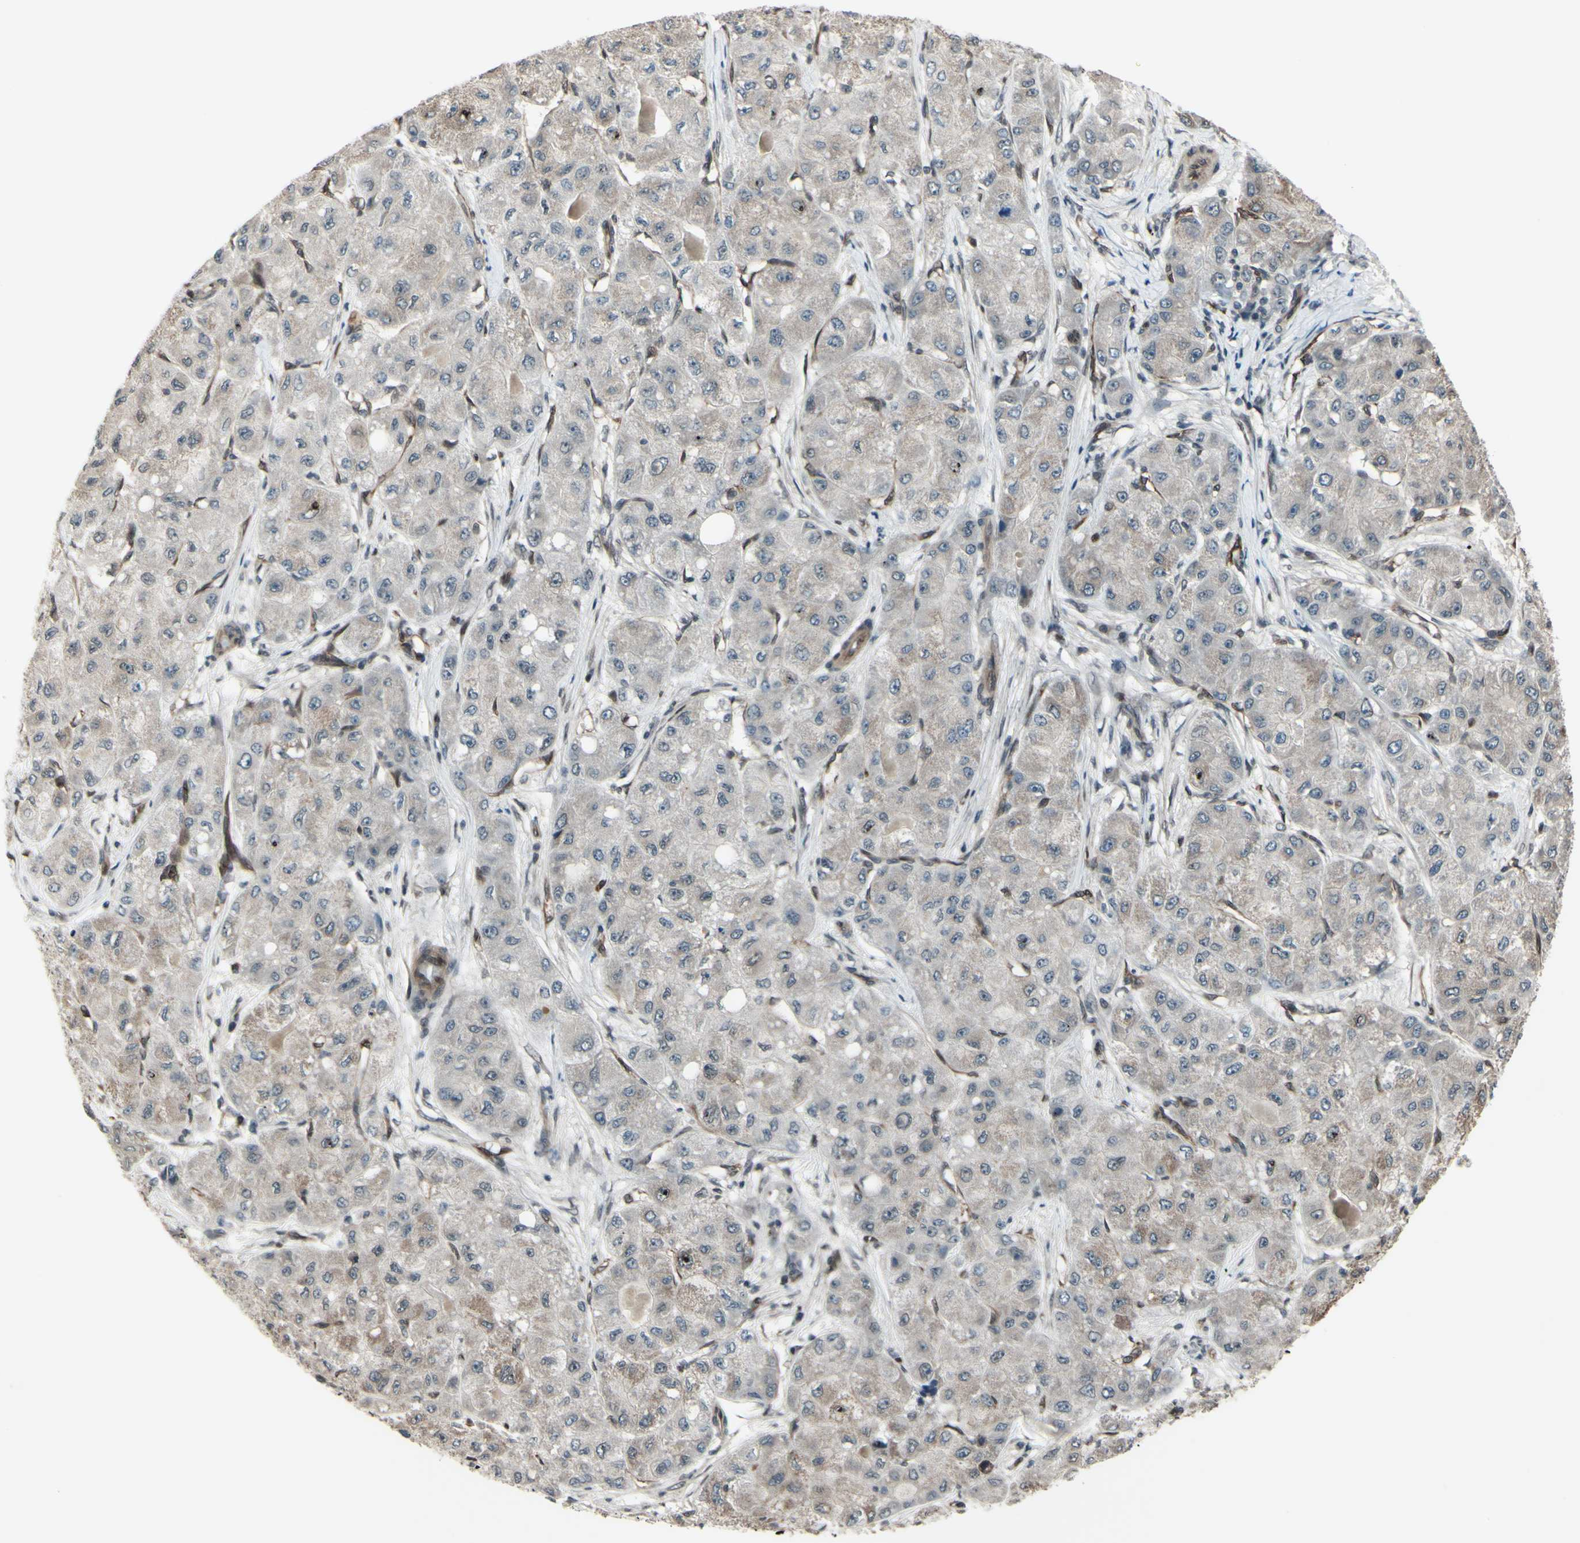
{"staining": {"intensity": "weak", "quantity": "<25%", "location": "cytoplasmic/membranous"}, "tissue": "liver cancer", "cell_type": "Tumor cells", "image_type": "cancer", "snomed": [{"axis": "morphology", "description": "Carcinoma, Hepatocellular, NOS"}, {"axis": "topography", "description": "Liver"}], "caption": "Tumor cells show no significant staining in hepatocellular carcinoma (liver).", "gene": "MLF2", "patient": {"sex": "male", "age": 80}}